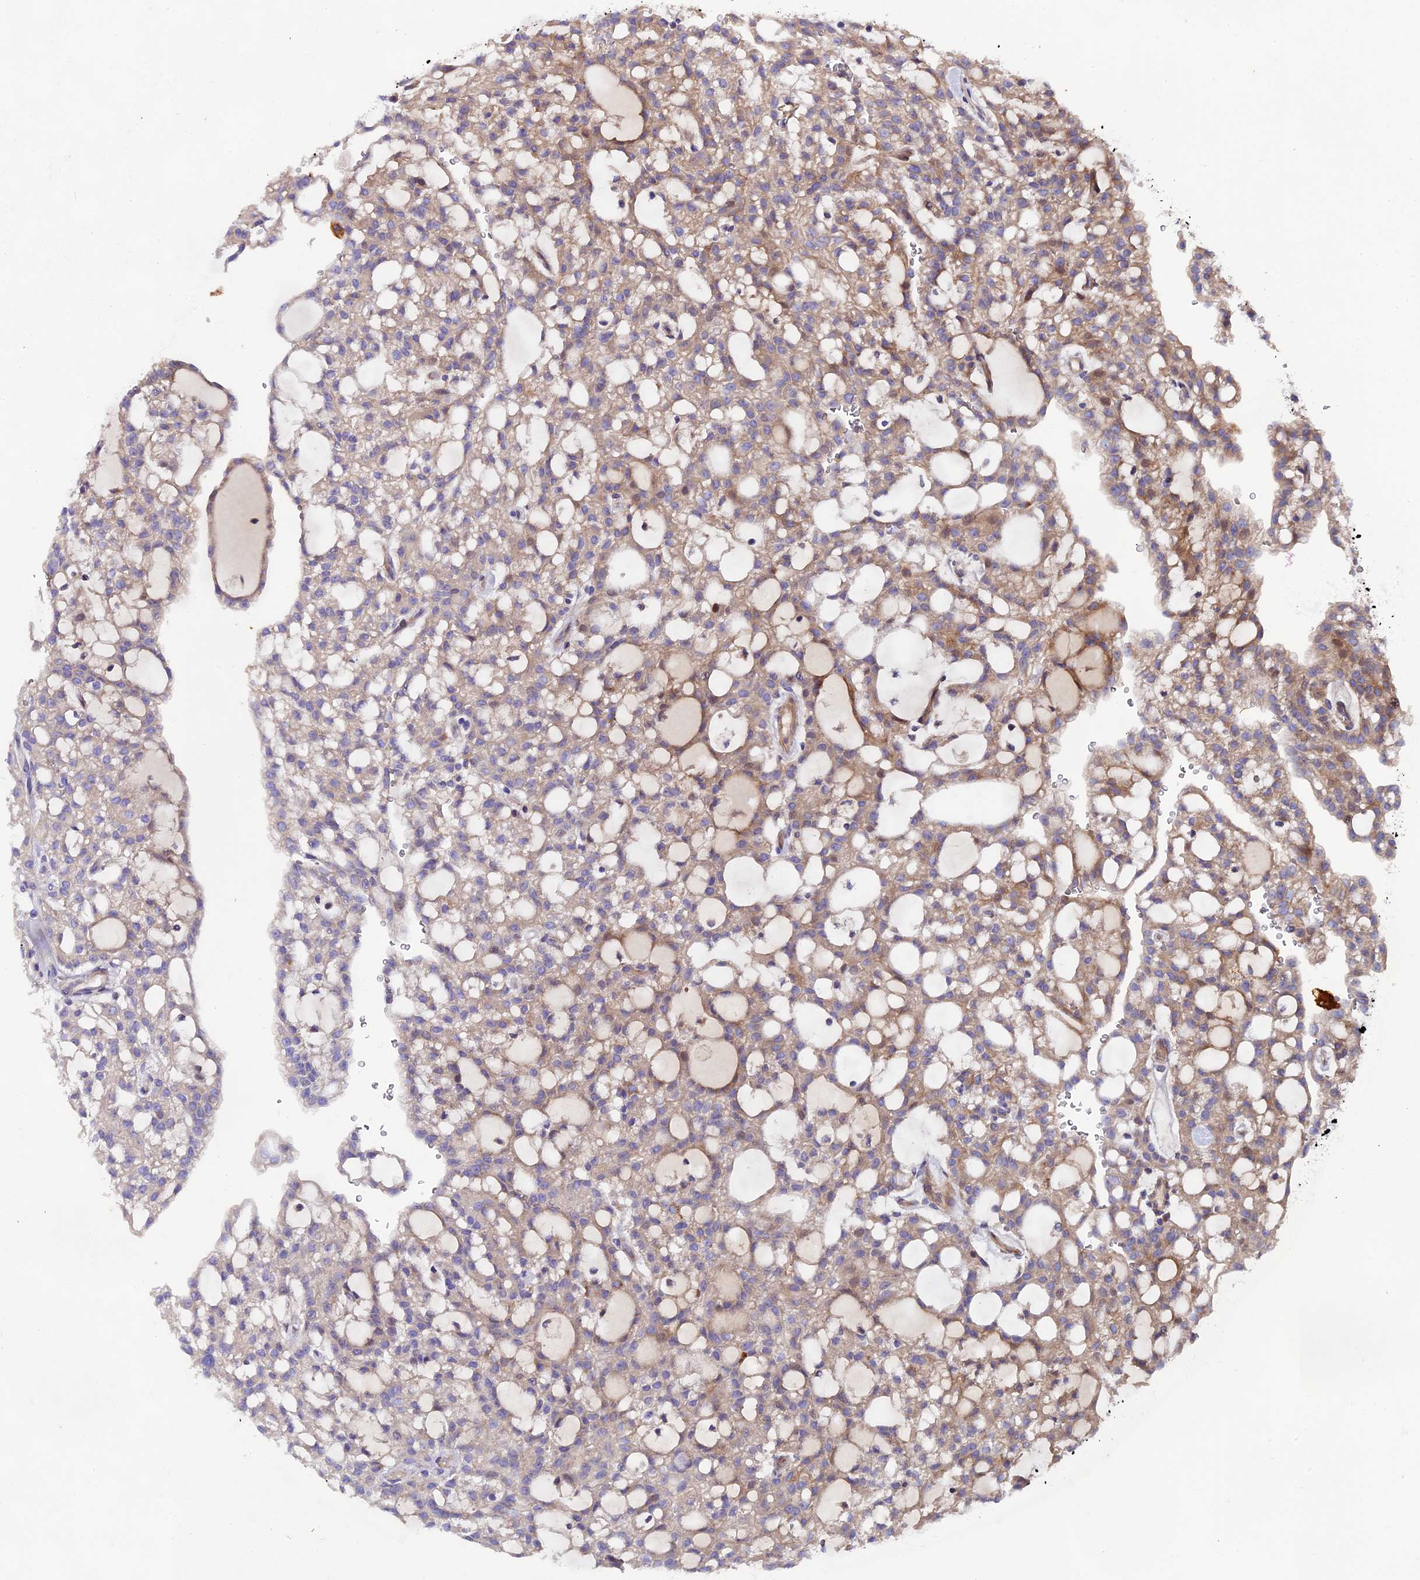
{"staining": {"intensity": "weak", "quantity": "25%-75%", "location": "cytoplasmic/membranous"}, "tissue": "renal cancer", "cell_type": "Tumor cells", "image_type": "cancer", "snomed": [{"axis": "morphology", "description": "Adenocarcinoma, NOS"}, {"axis": "topography", "description": "Kidney"}], "caption": "Protein staining of renal adenocarcinoma tissue displays weak cytoplasmic/membranous expression in approximately 25%-75% of tumor cells.", "gene": "PIGU", "patient": {"sex": "male", "age": 63}}